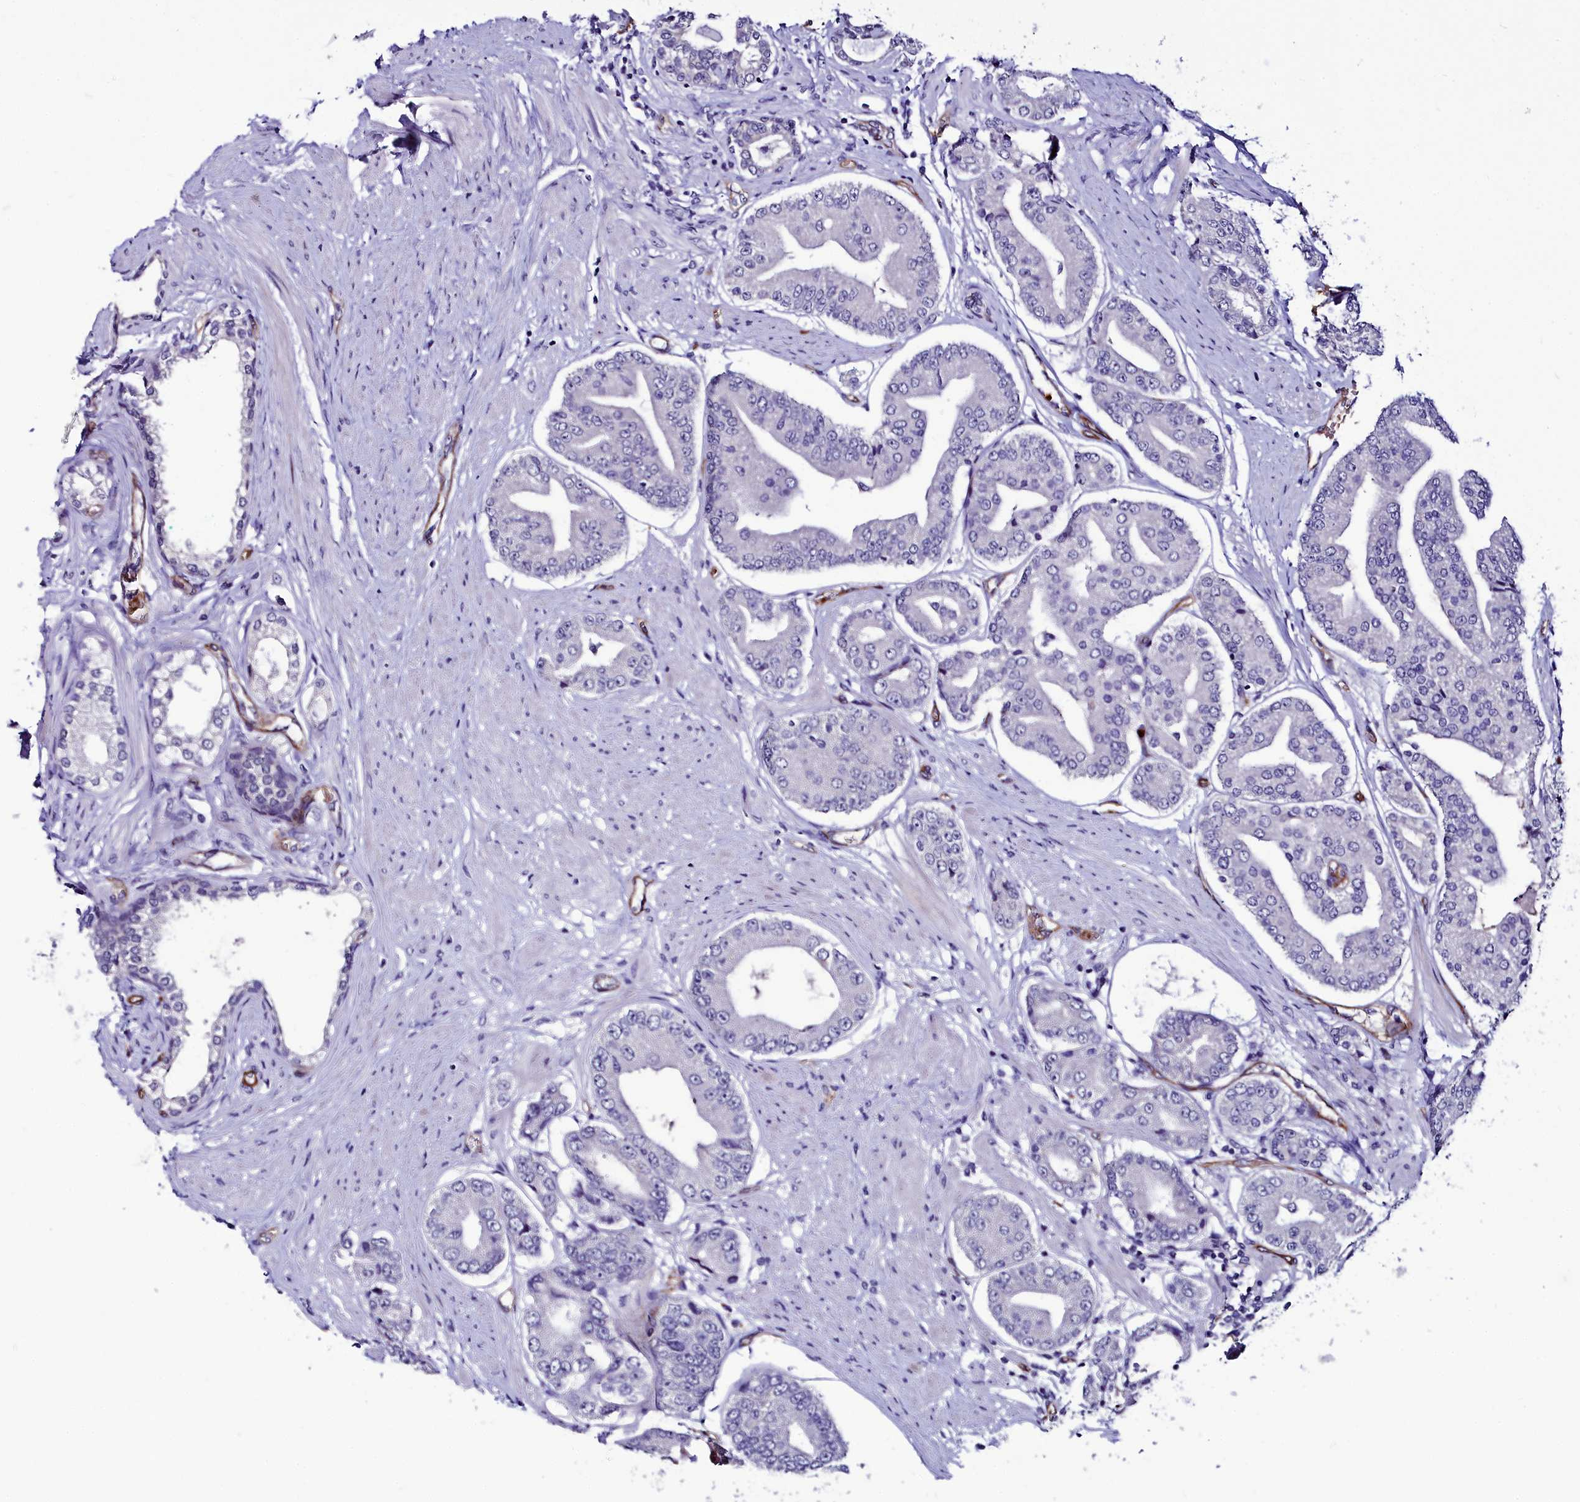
{"staining": {"intensity": "negative", "quantity": "none", "location": "none"}, "tissue": "prostate cancer", "cell_type": "Tumor cells", "image_type": "cancer", "snomed": [{"axis": "morphology", "description": "Adenocarcinoma, High grade"}, {"axis": "topography", "description": "Prostate"}], "caption": "Prostate cancer was stained to show a protein in brown. There is no significant expression in tumor cells.", "gene": "CYP4F11", "patient": {"sex": "male", "age": 63}}